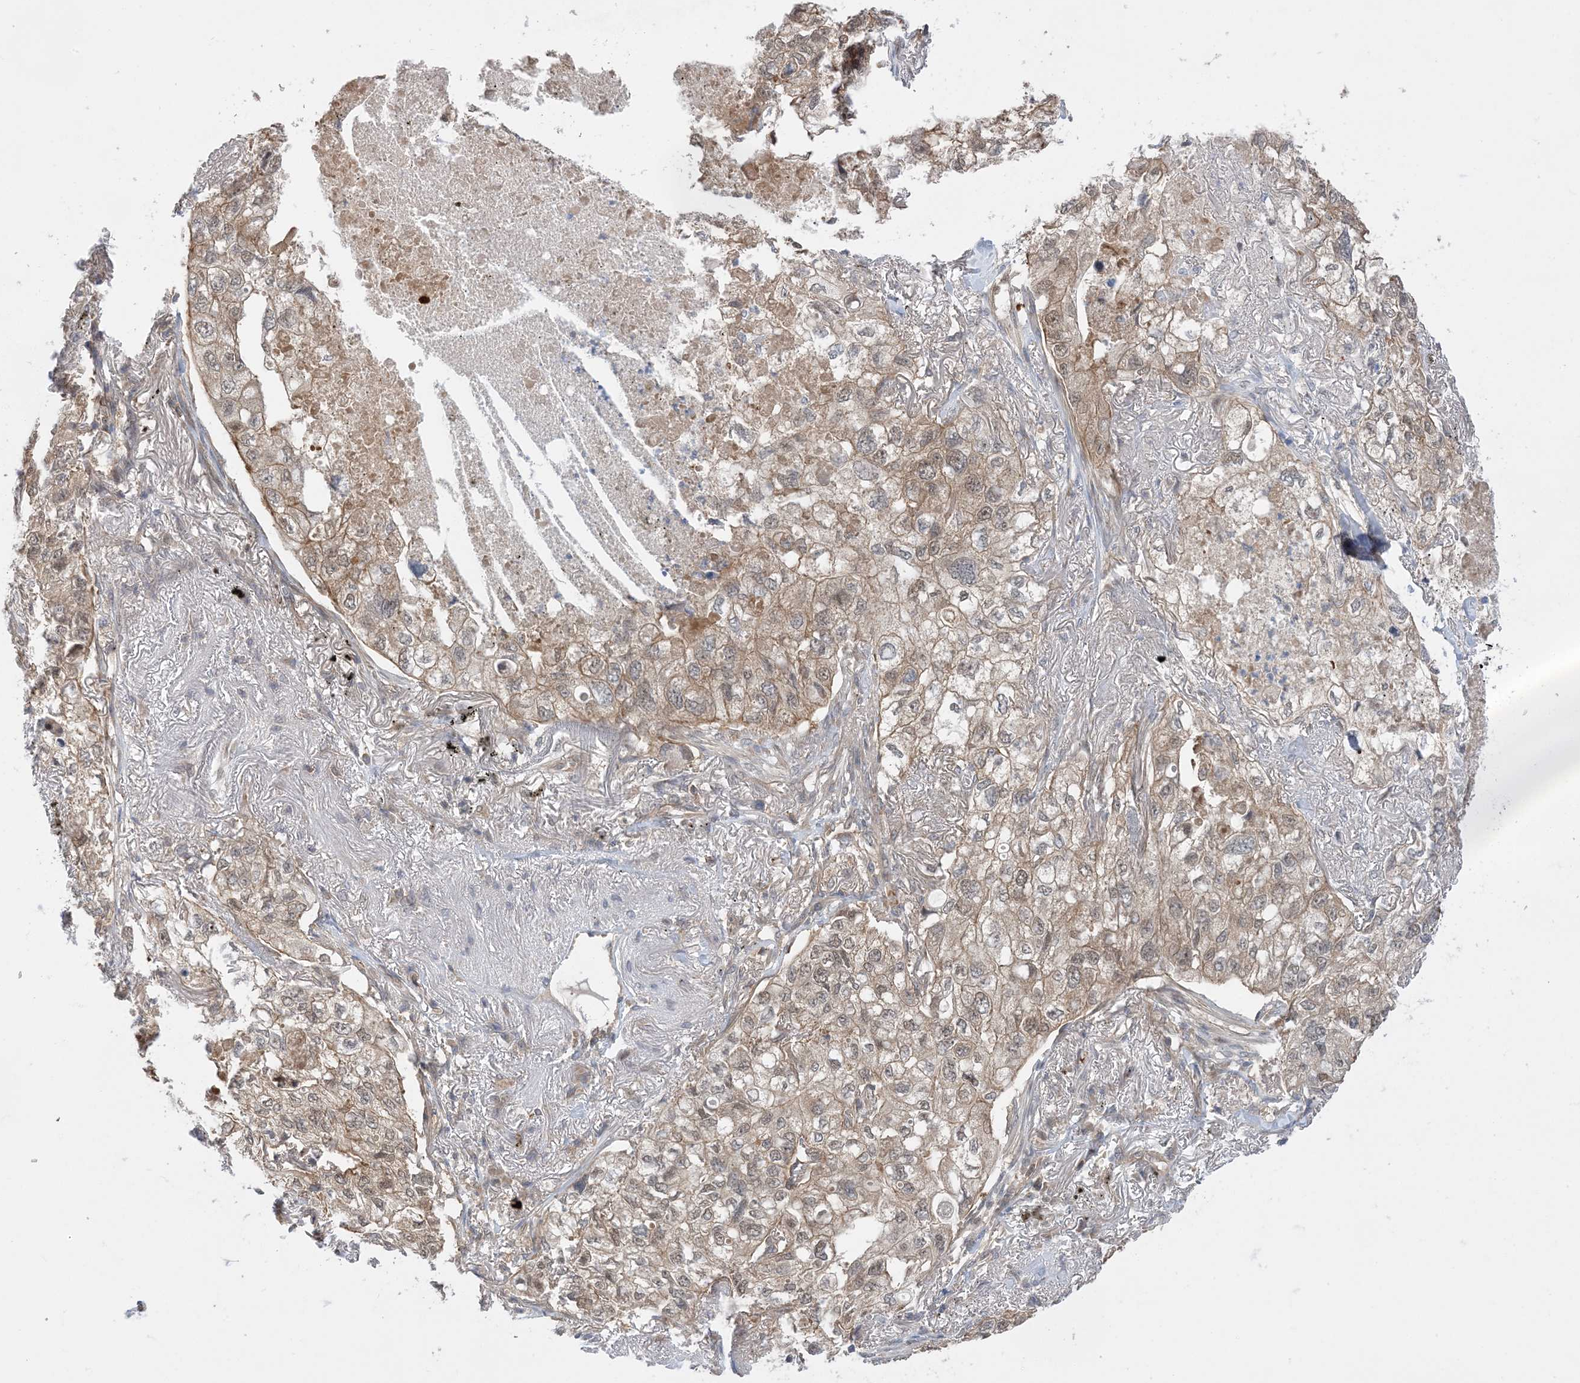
{"staining": {"intensity": "moderate", "quantity": "25%-75%", "location": "cytoplasmic/membranous"}, "tissue": "lung cancer", "cell_type": "Tumor cells", "image_type": "cancer", "snomed": [{"axis": "morphology", "description": "Adenocarcinoma, NOS"}, {"axis": "topography", "description": "Lung"}], "caption": "About 25%-75% of tumor cells in adenocarcinoma (lung) display moderate cytoplasmic/membranous protein positivity as visualized by brown immunohistochemical staining.", "gene": "WDR26", "patient": {"sex": "male", "age": 65}}